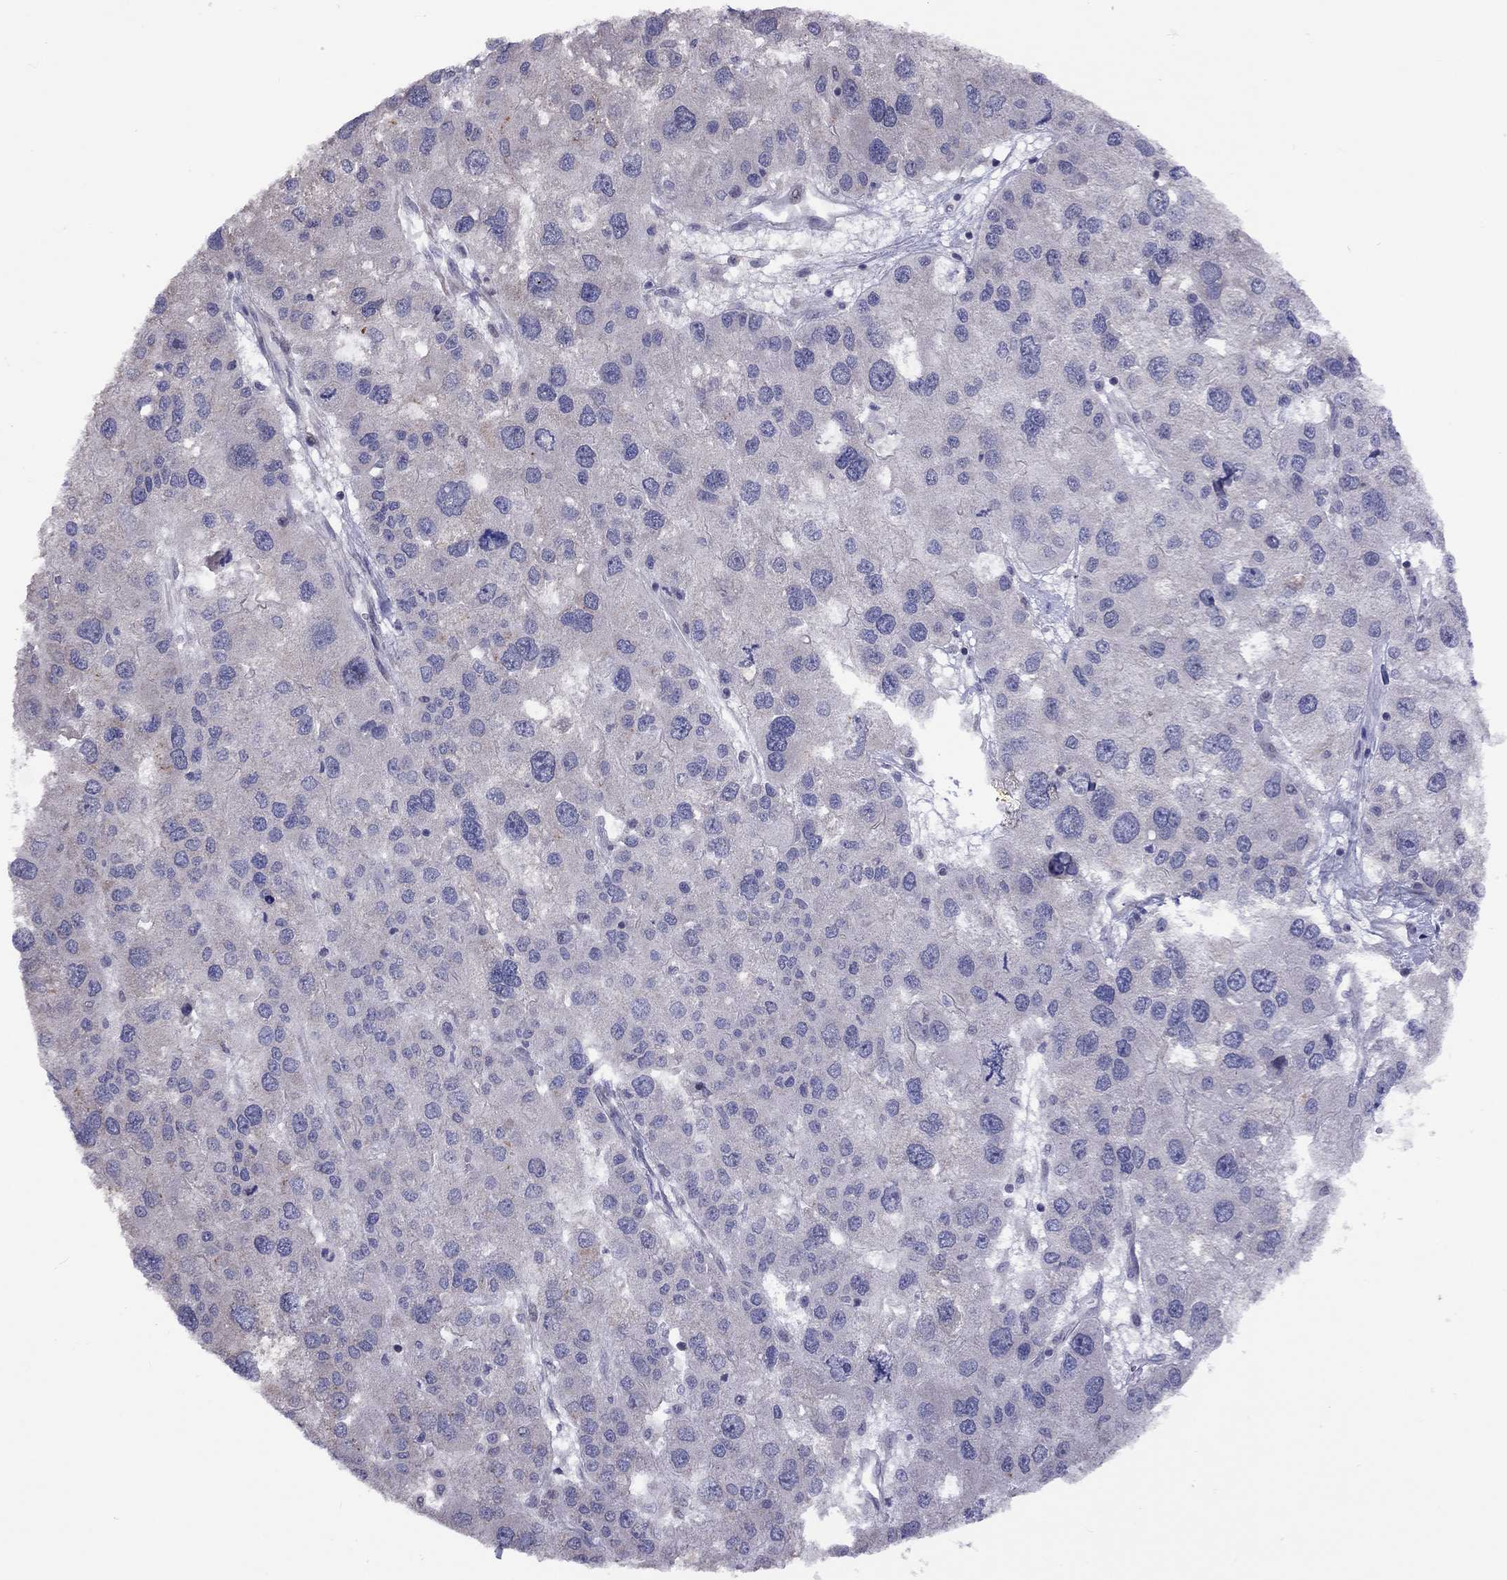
{"staining": {"intensity": "negative", "quantity": "none", "location": "none"}, "tissue": "liver cancer", "cell_type": "Tumor cells", "image_type": "cancer", "snomed": [{"axis": "morphology", "description": "Carcinoma, Hepatocellular, NOS"}, {"axis": "topography", "description": "Liver"}], "caption": "This is an IHC image of human liver hepatocellular carcinoma. There is no positivity in tumor cells.", "gene": "SYTL2", "patient": {"sex": "male", "age": 73}}